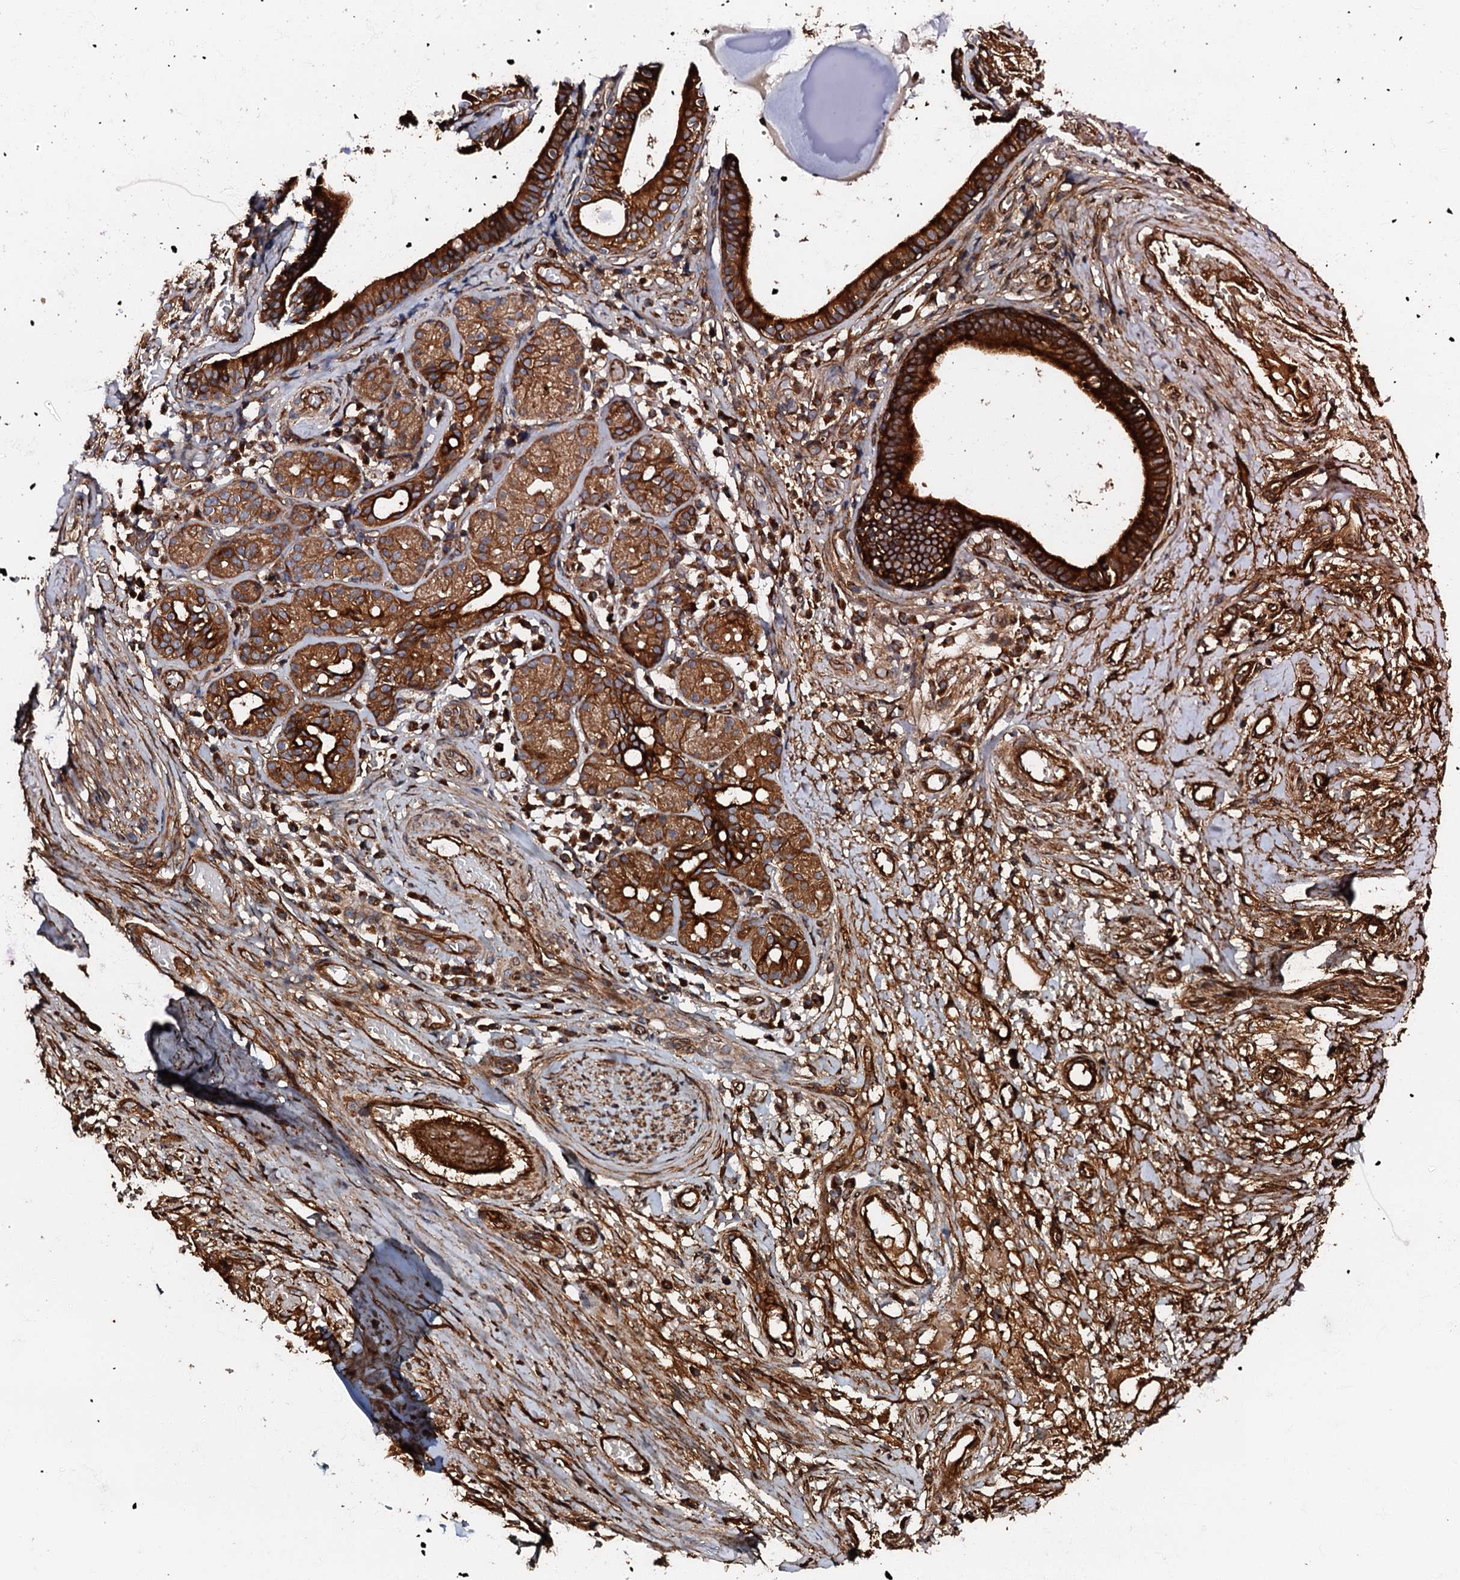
{"staining": {"intensity": "negative", "quantity": "none", "location": "none"}, "tissue": "adipose tissue", "cell_type": "Adipocytes", "image_type": "normal", "snomed": [{"axis": "morphology", "description": "Normal tissue, NOS"}, {"axis": "morphology", "description": "Basal cell carcinoma"}, {"axis": "topography", "description": "Cartilage tissue"}, {"axis": "topography", "description": "Nasopharynx"}, {"axis": "topography", "description": "Oral tissue"}], "caption": "High power microscopy micrograph of an immunohistochemistry (IHC) histopathology image of benign adipose tissue, revealing no significant staining in adipocytes. Nuclei are stained in blue.", "gene": "BLOC1S6", "patient": {"sex": "female", "age": 77}}